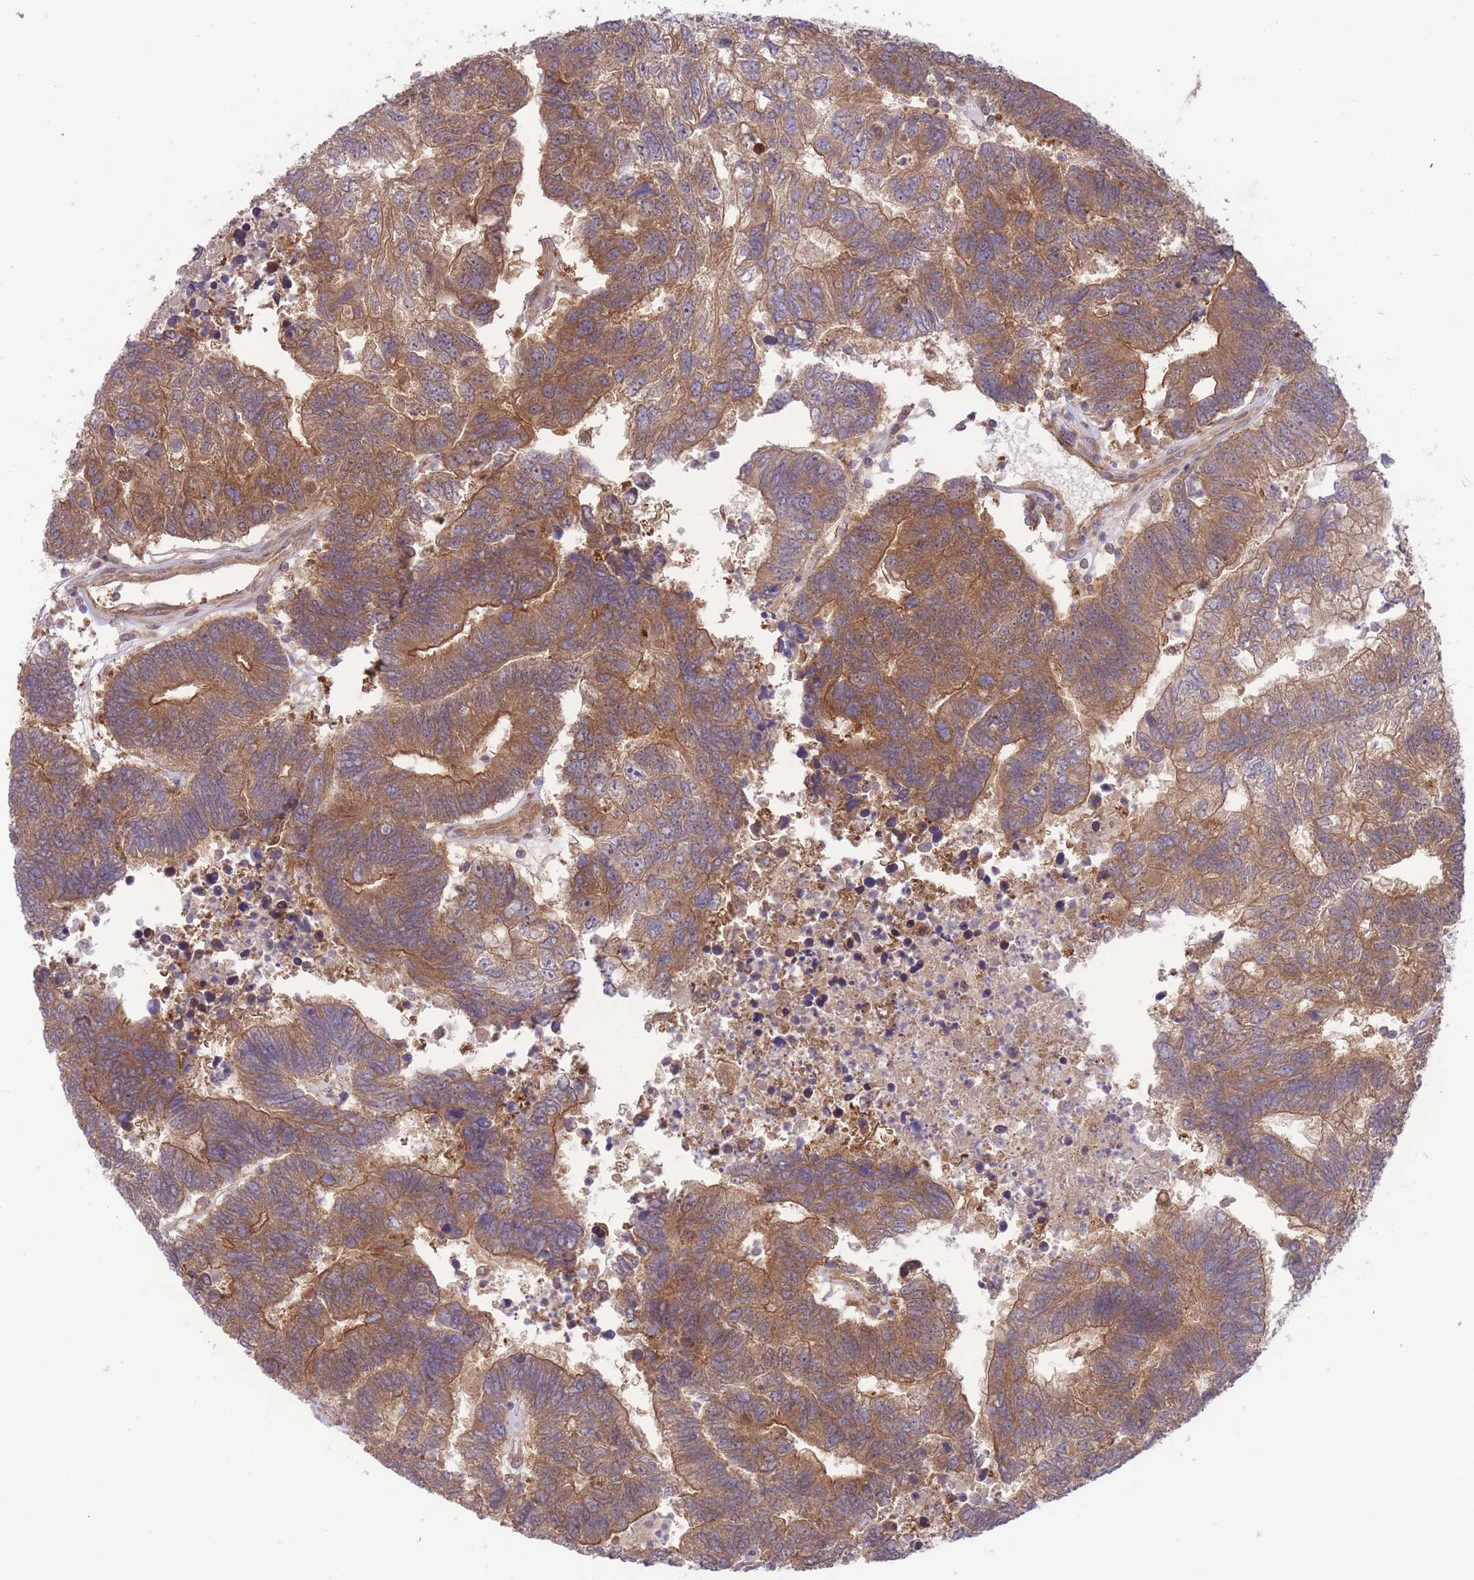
{"staining": {"intensity": "moderate", "quantity": ">75%", "location": "cytoplasmic/membranous"}, "tissue": "colorectal cancer", "cell_type": "Tumor cells", "image_type": "cancer", "snomed": [{"axis": "morphology", "description": "Adenocarcinoma, NOS"}, {"axis": "topography", "description": "Colon"}], "caption": "Brown immunohistochemical staining in colorectal adenocarcinoma shows moderate cytoplasmic/membranous positivity in about >75% of tumor cells.", "gene": "PFDN6", "patient": {"sex": "female", "age": 48}}